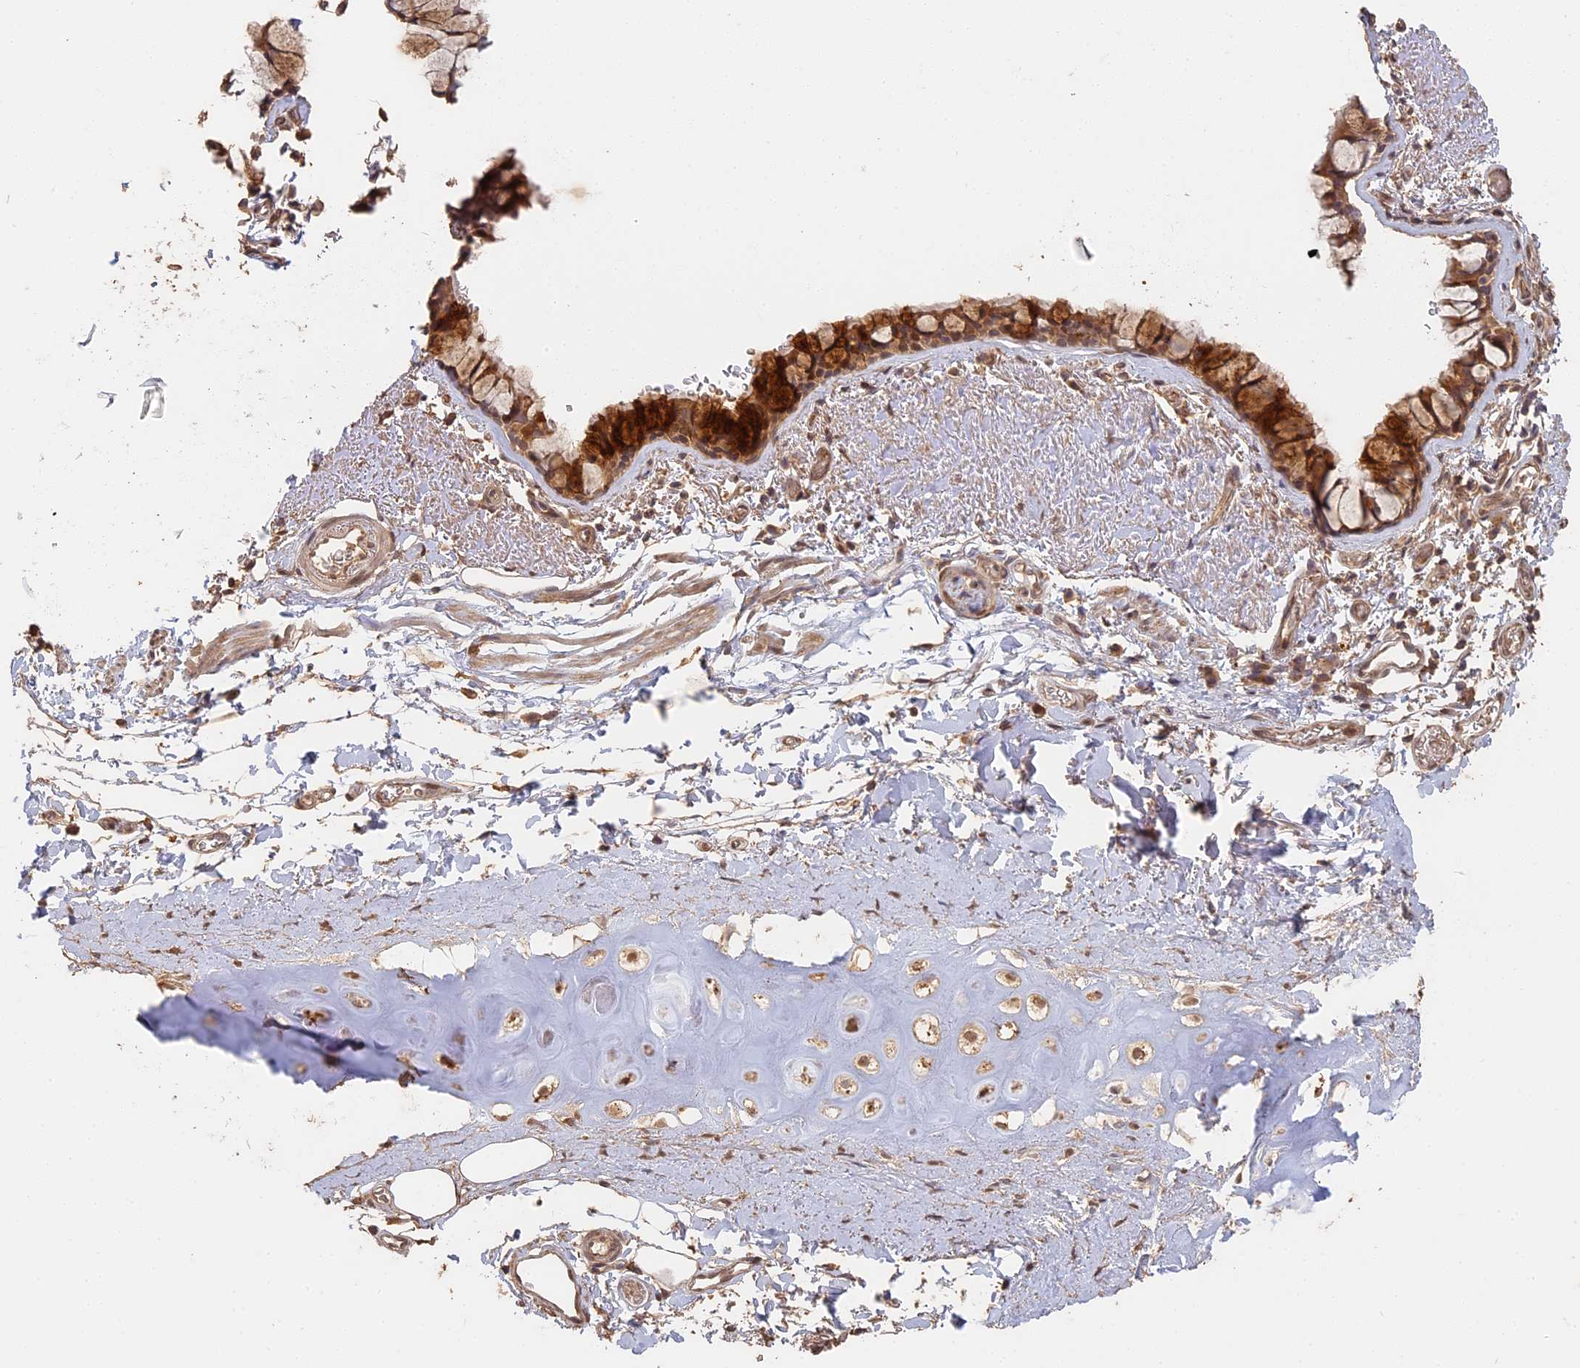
{"staining": {"intensity": "strong", "quantity": ">75%", "location": "cytoplasmic/membranous"}, "tissue": "bronchus", "cell_type": "Respiratory epithelial cells", "image_type": "normal", "snomed": [{"axis": "morphology", "description": "Normal tissue, NOS"}, {"axis": "topography", "description": "Bronchus"}], "caption": "Protein expression analysis of normal bronchus demonstrates strong cytoplasmic/membranous staining in about >75% of respiratory epithelial cells.", "gene": "STX16", "patient": {"sex": "male", "age": 65}}